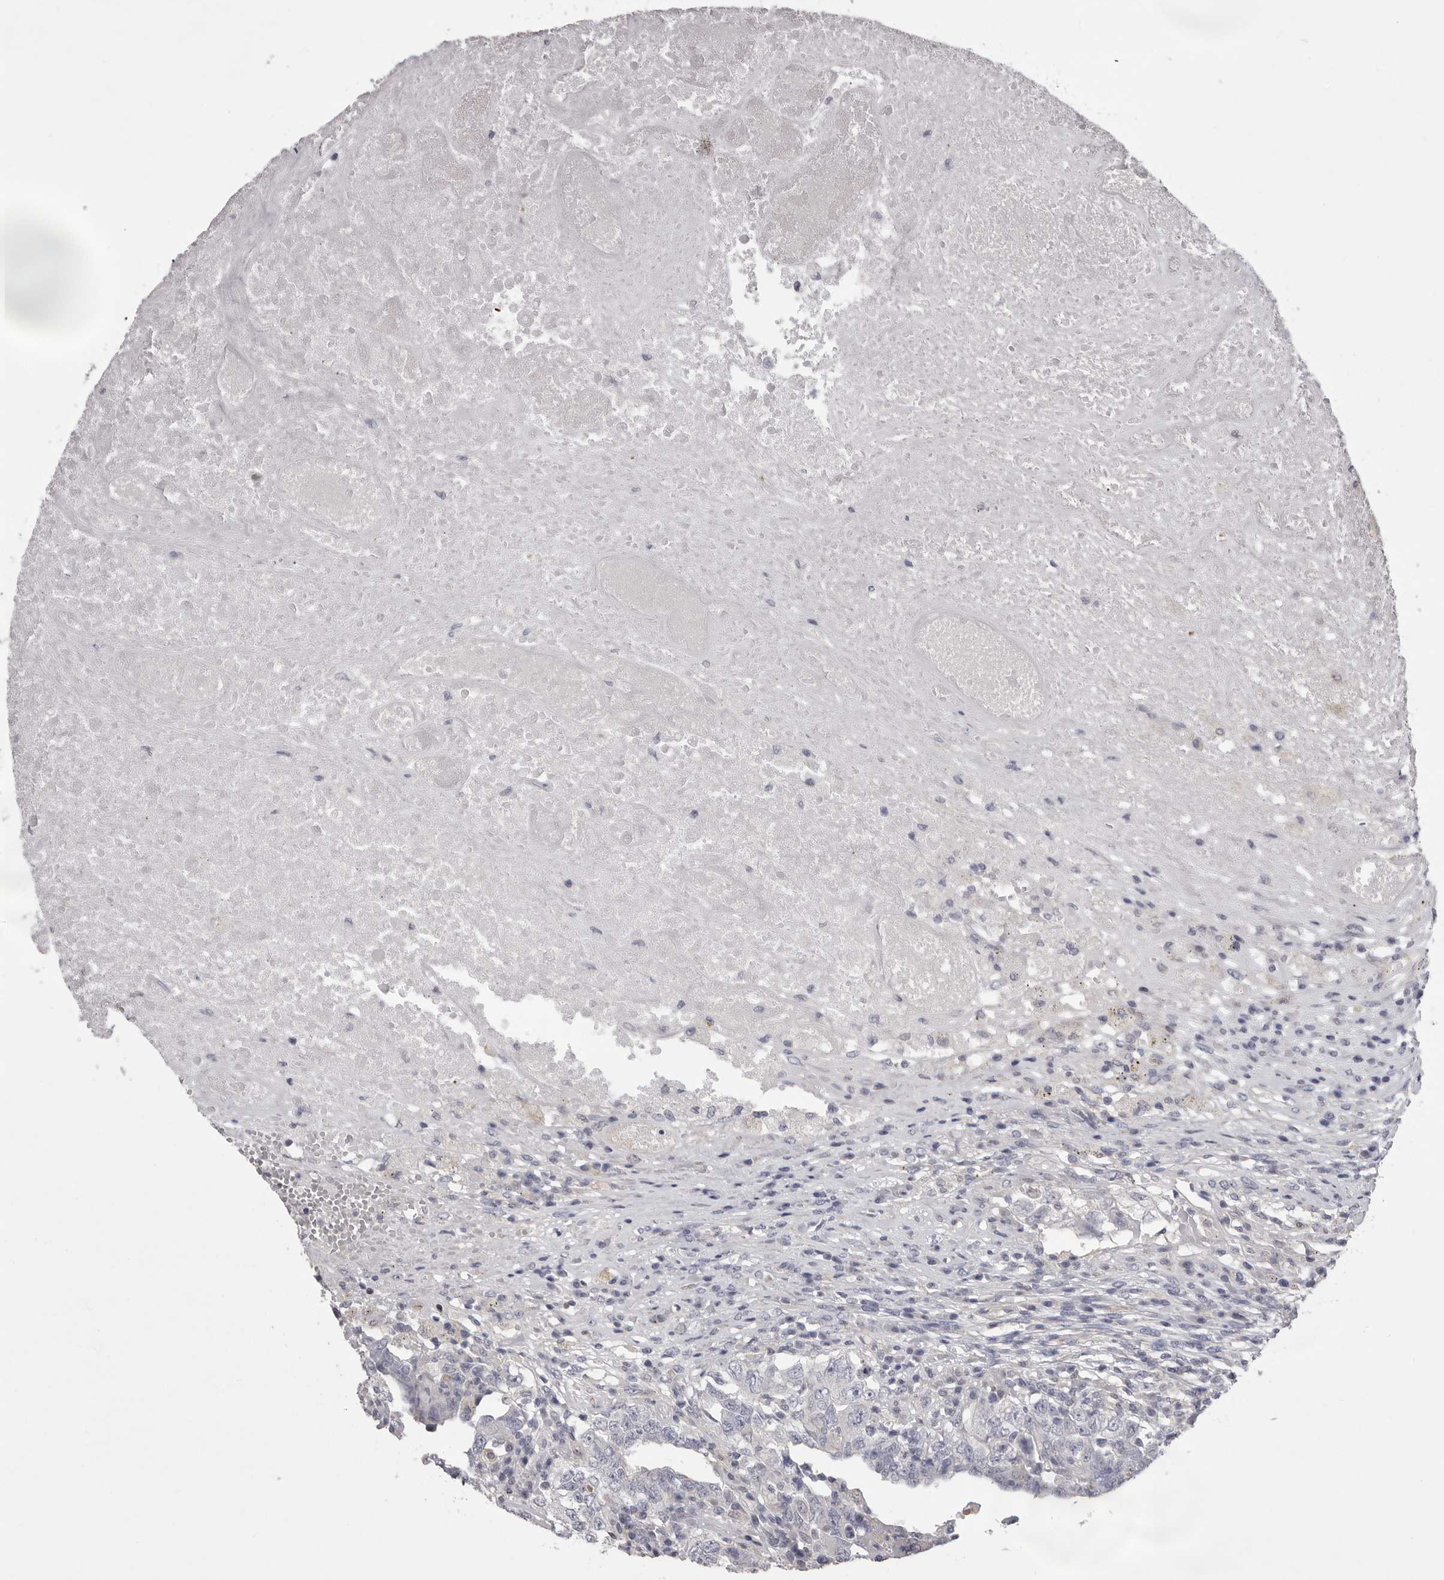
{"staining": {"intensity": "negative", "quantity": "none", "location": "none"}, "tissue": "testis cancer", "cell_type": "Tumor cells", "image_type": "cancer", "snomed": [{"axis": "morphology", "description": "Carcinoma, Embryonal, NOS"}, {"axis": "topography", "description": "Testis"}], "caption": "This is an immunohistochemistry histopathology image of testis embryonal carcinoma. There is no positivity in tumor cells.", "gene": "MDH1", "patient": {"sex": "male", "age": 26}}